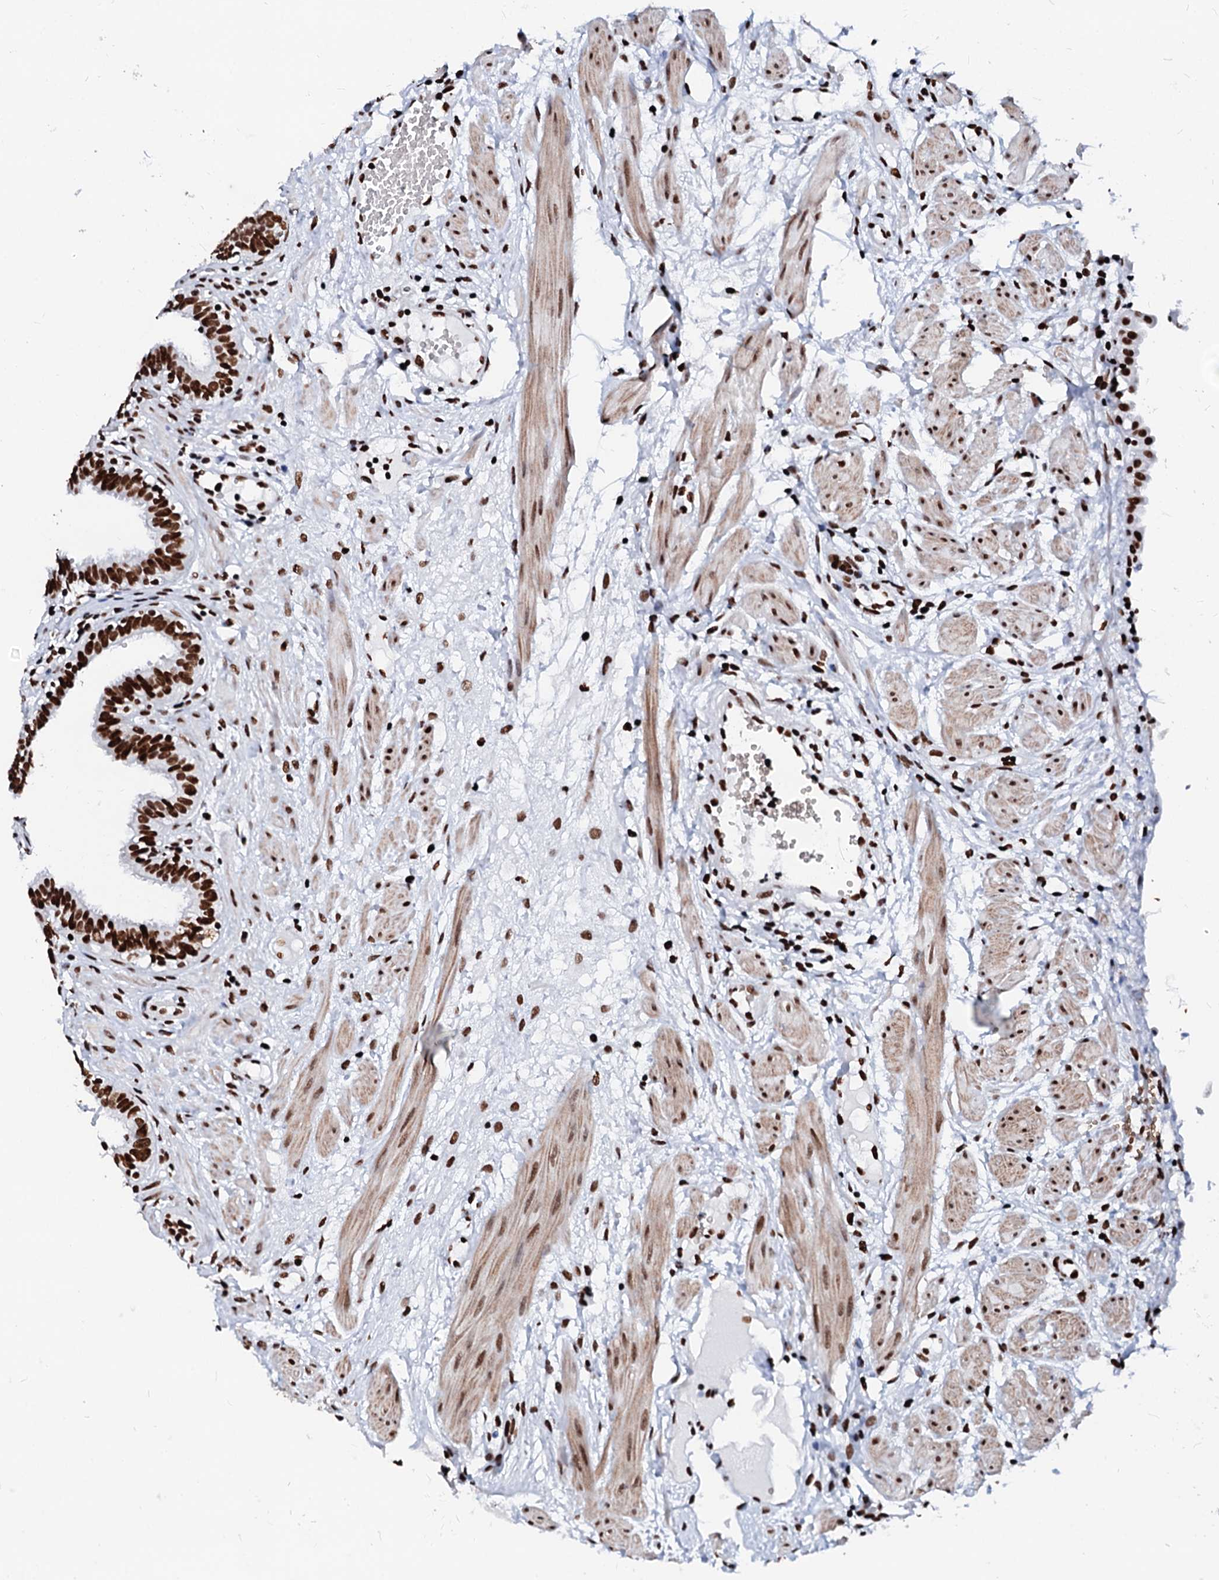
{"staining": {"intensity": "strong", "quantity": ">75%", "location": "nuclear"}, "tissue": "fallopian tube", "cell_type": "Glandular cells", "image_type": "normal", "snomed": [{"axis": "morphology", "description": "Normal tissue, NOS"}, {"axis": "topography", "description": "Fallopian tube"}, {"axis": "topography", "description": "Placenta"}], "caption": "IHC (DAB (3,3'-diaminobenzidine)) staining of benign fallopian tube shows strong nuclear protein staining in about >75% of glandular cells.", "gene": "RALY", "patient": {"sex": "female", "age": 32}}